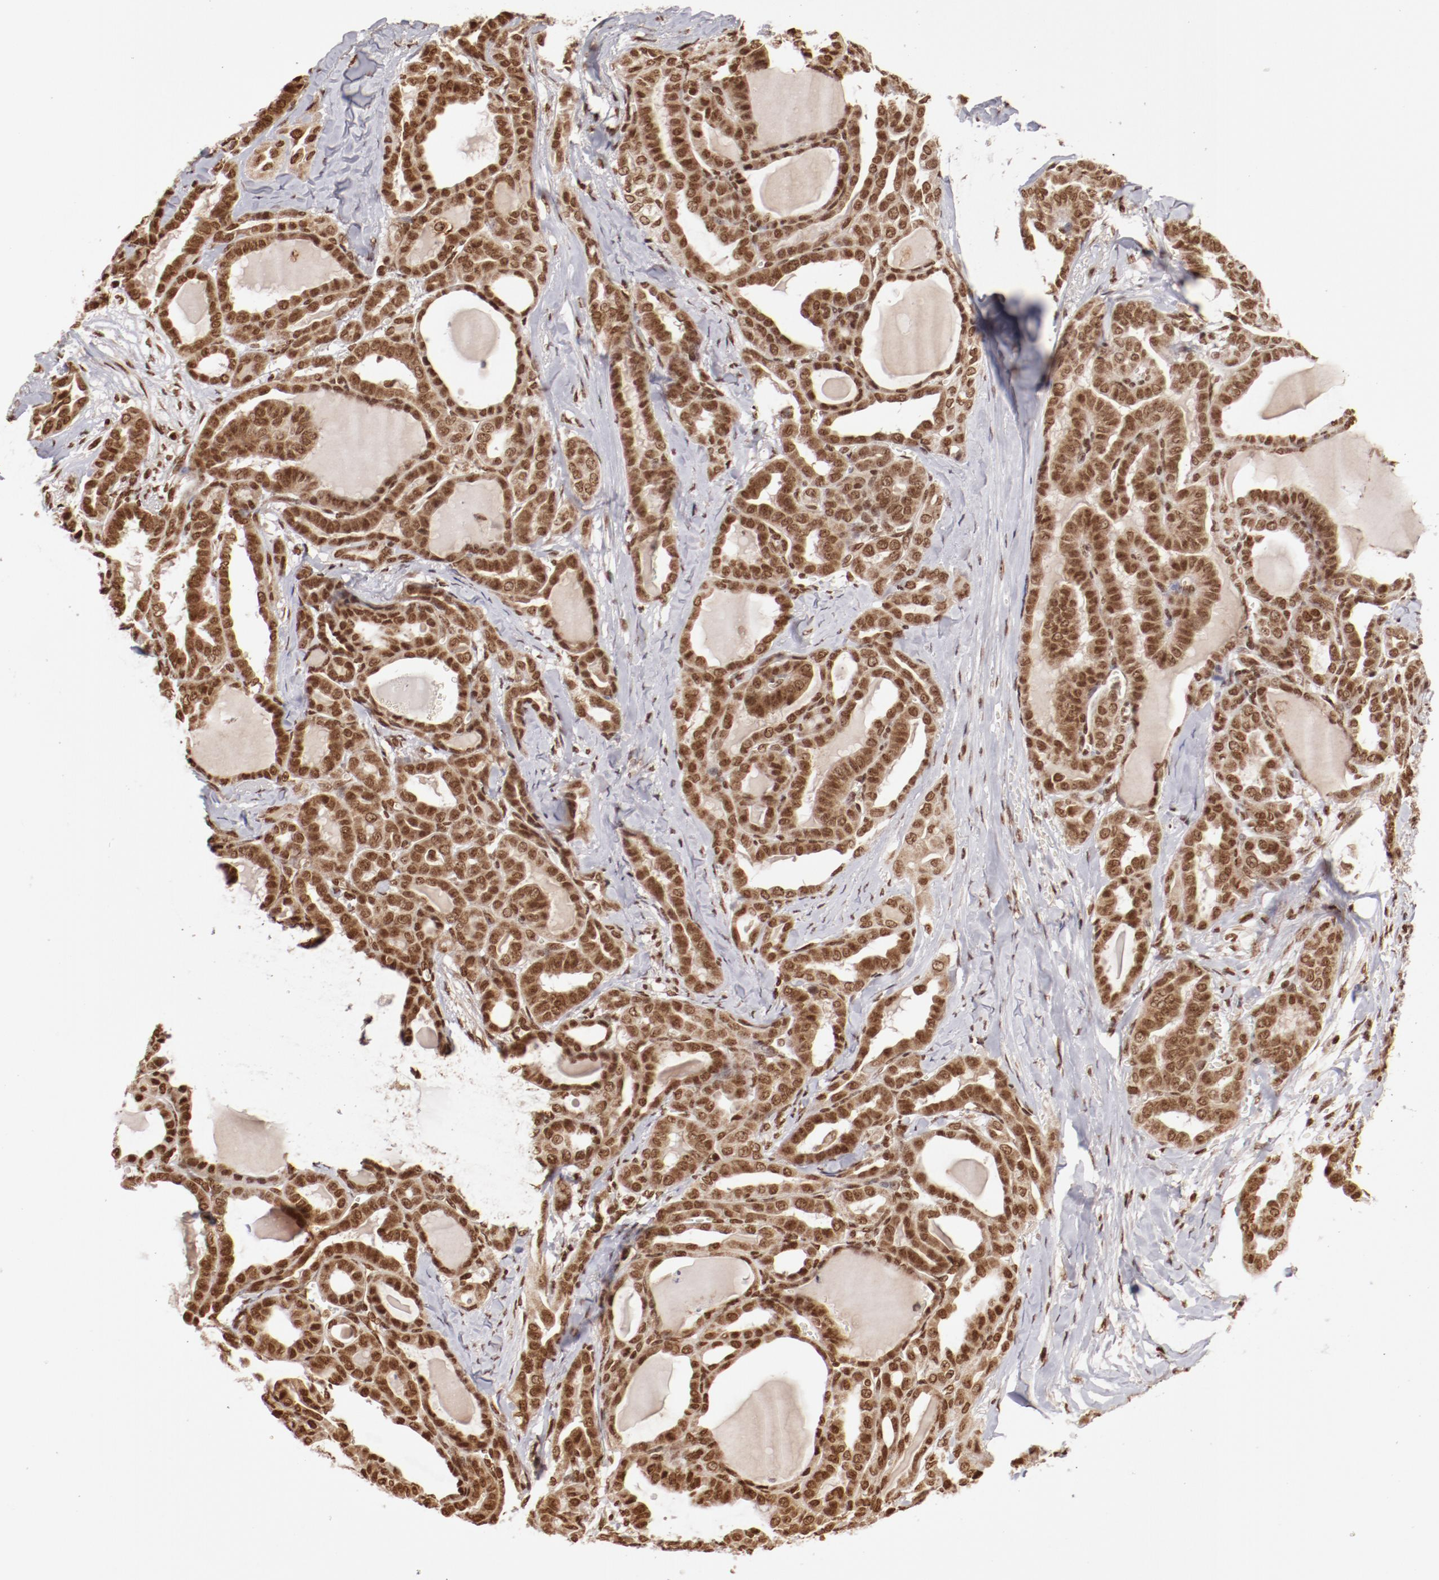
{"staining": {"intensity": "moderate", "quantity": ">75%", "location": "nuclear"}, "tissue": "thyroid cancer", "cell_type": "Tumor cells", "image_type": "cancer", "snomed": [{"axis": "morphology", "description": "Carcinoma, NOS"}, {"axis": "topography", "description": "Thyroid gland"}], "caption": "Immunohistochemistry (DAB (3,3'-diaminobenzidine)) staining of human thyroid cancer (carcinoma) shows moderate nuclear protein expression in approximately >75% of tumor cells.", "gene": "ABL2", "patient": {"sex": "female", "age": 91}}